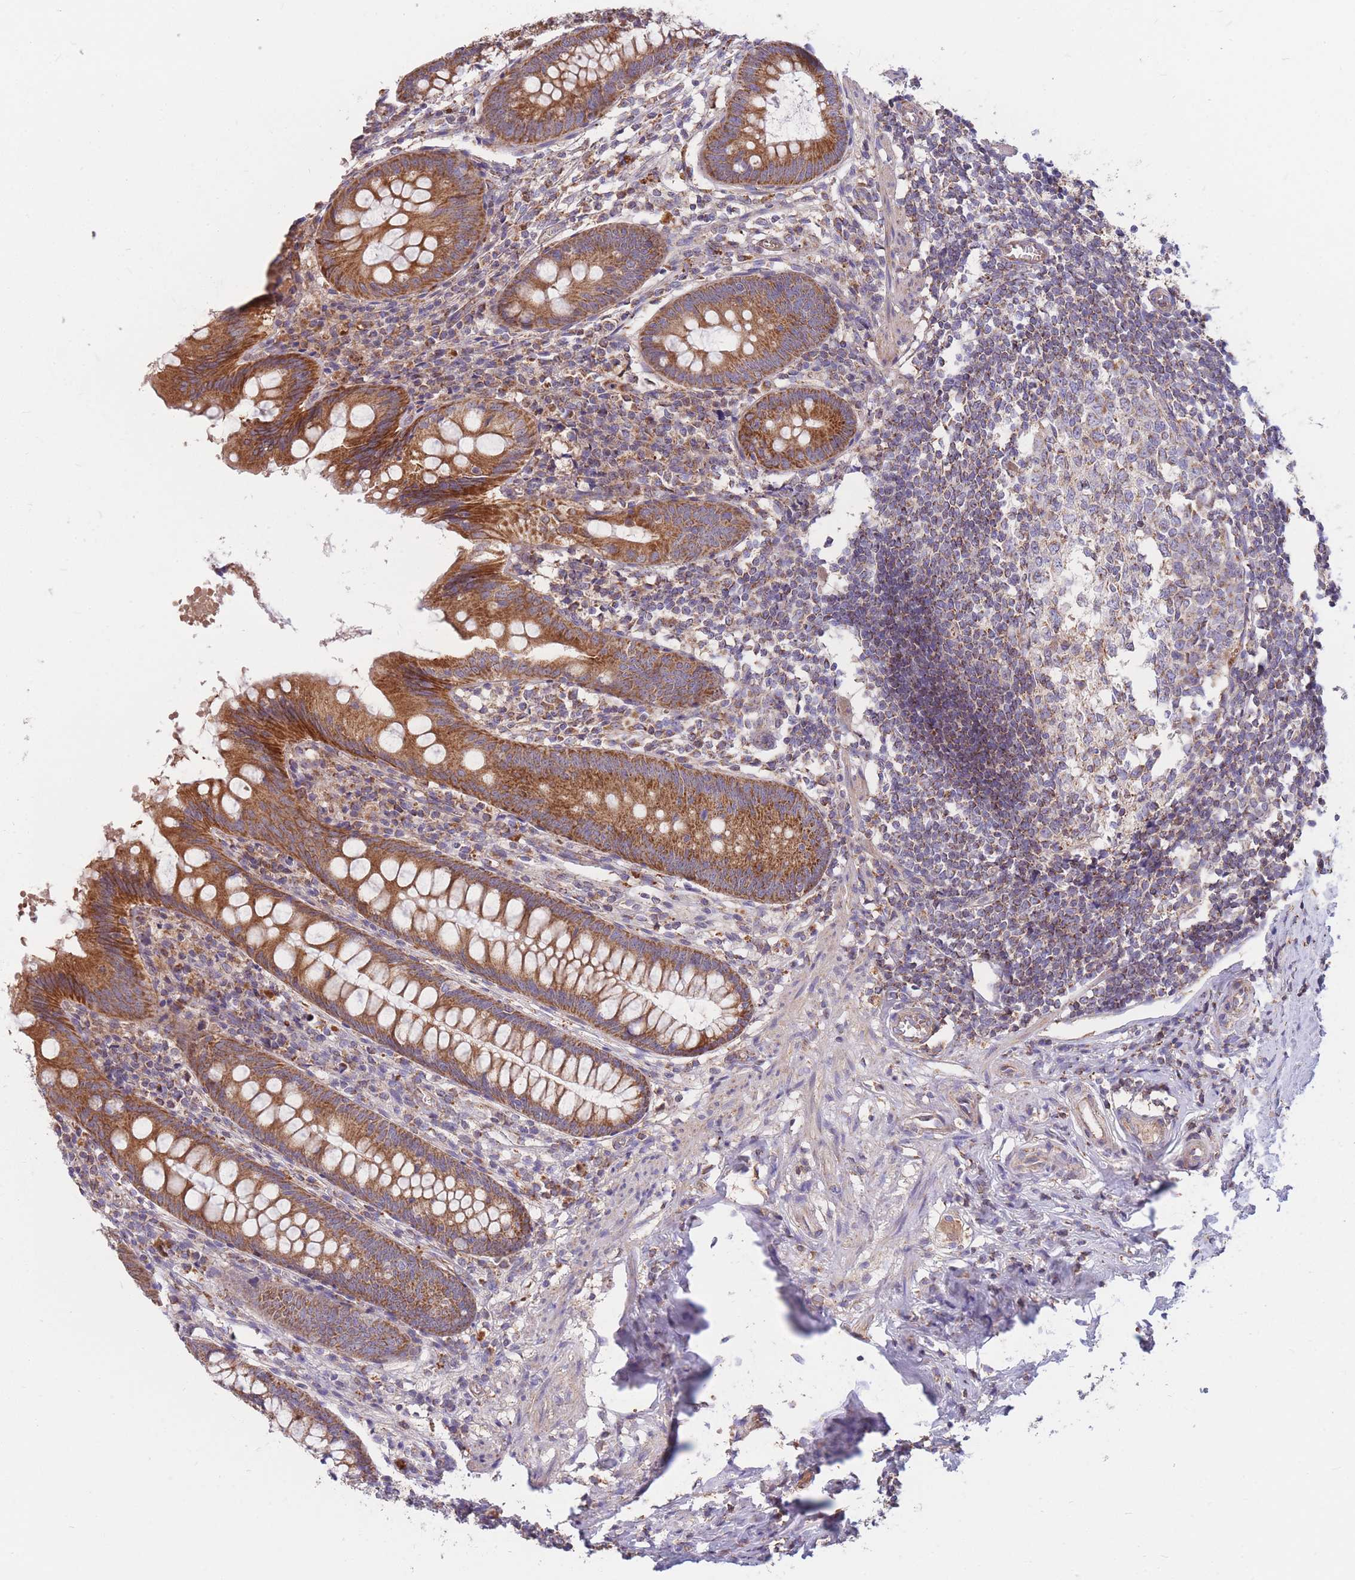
{"staining": {"intensity": "strong", "quantity": ">75%", "location": "cytoplasmic/membranous"}, "tissue": "appendix", "cell_type": "Glandular cells", "image_type": "normal", "snomed": [{"axis": "morphology", "description": "Normal tissue, NOS"}, {"axis": "topography", "description": "Appendix"}], "caption": "Strong cytoplasmic/membranous protein expression is appreciated in about >75% of glandular cells in appendix. (brown staining indicates protein expression, while blue staining denotes nuclei).", "gene": "PTPMT1", "patient": {"sex": "female", "age": 51}}